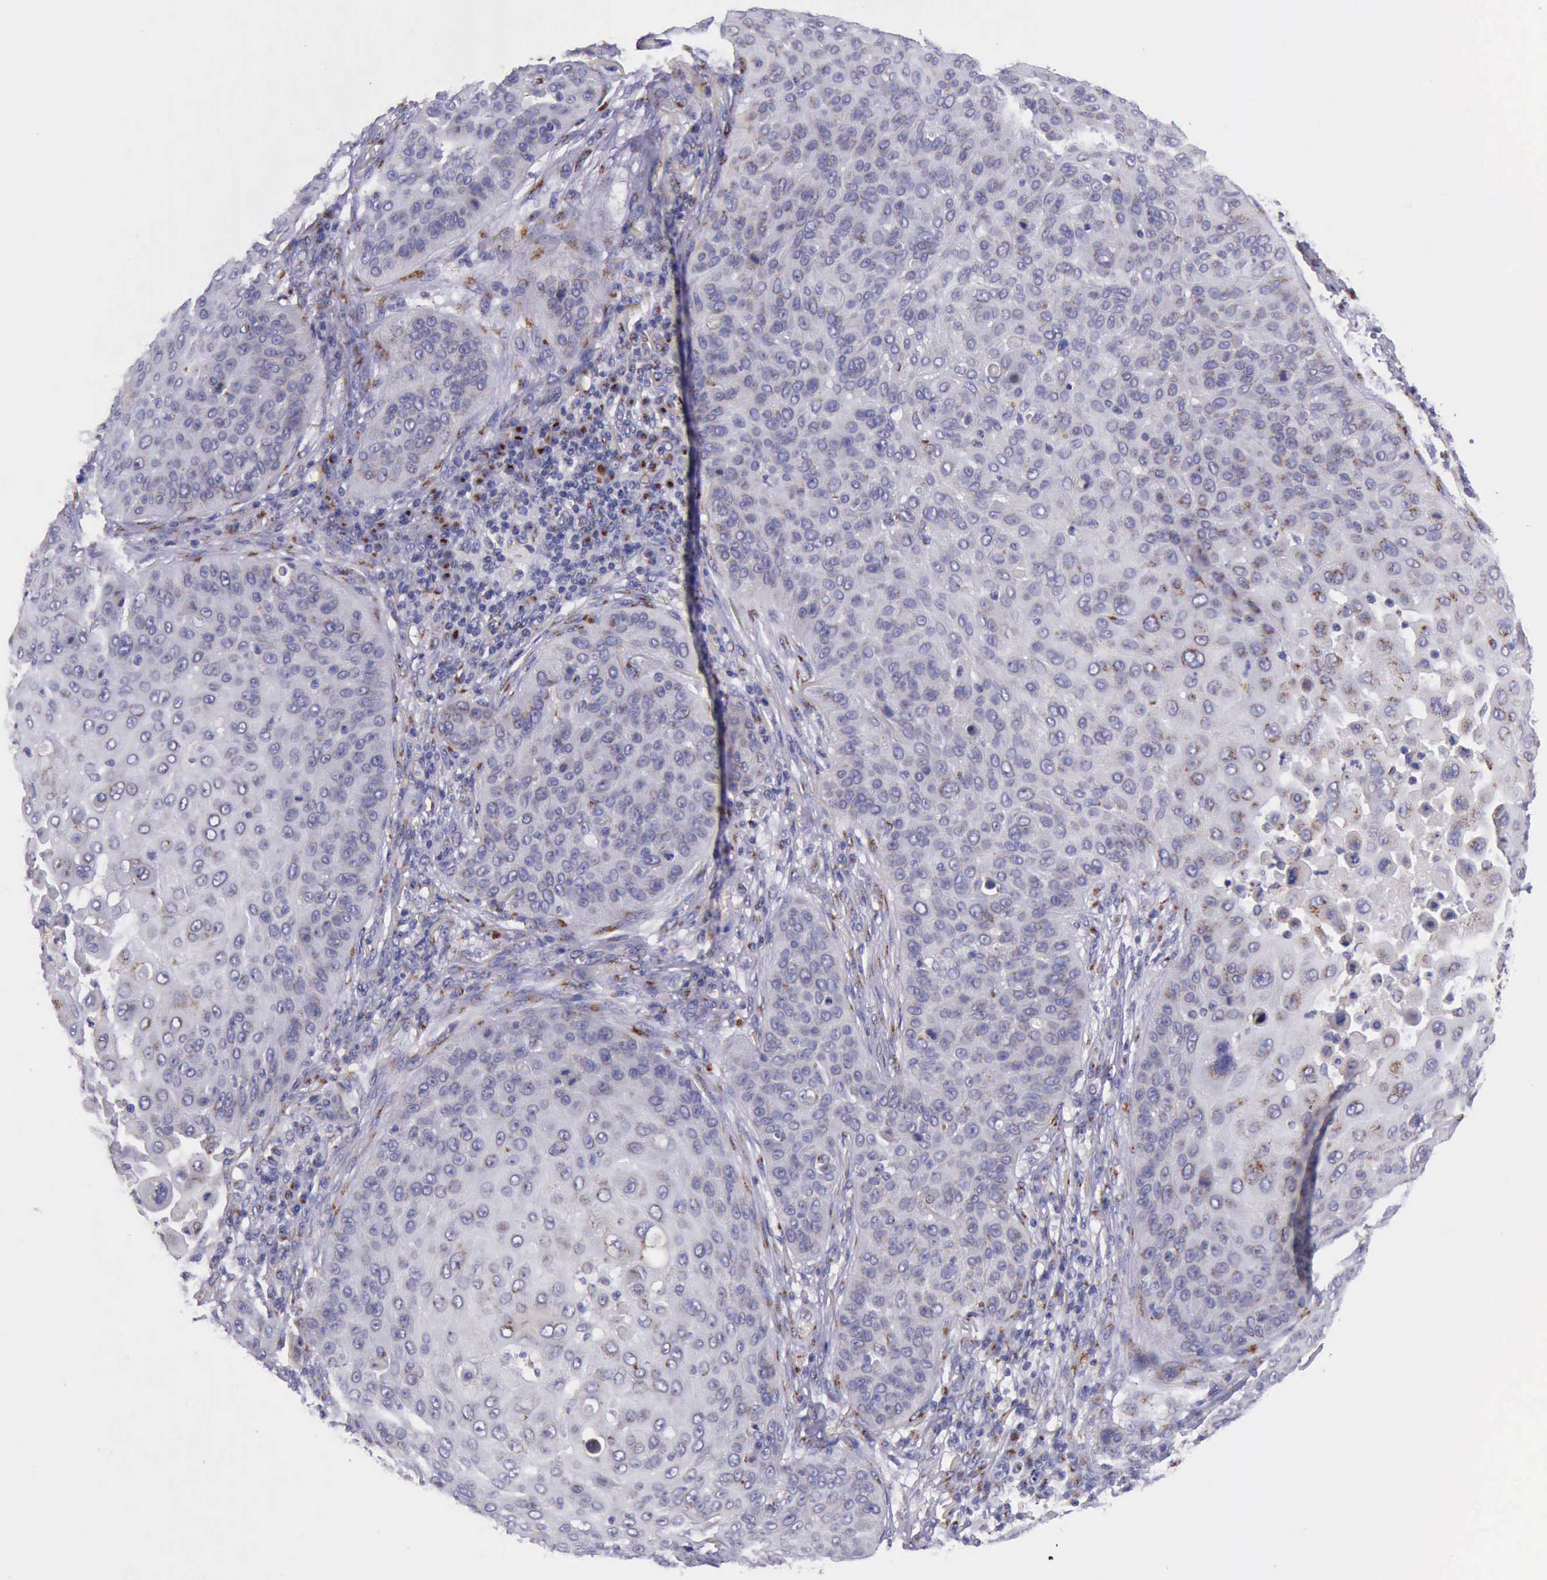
{"staining": {"intensity": "strong", "quantity": "<25%", "location": "cytoplasmic/membranous"}, "tissue": "skin cancer", "cell_type": "Tumor cells", "image_type": "cancer", "snomed": [{"axis": "morphology", "description": "Squamous cell carcinoma, NOS"}, {"axis": "topography", "description": "Skin"}], "caption": "Skin cancer (squamous cell carcinoma) stained for a protein exhibits strong cytoplasmic/membranous positivity in tumor cells.", "gene": "GOLGA5", "patient": {"sex": "male", "age": 82}}